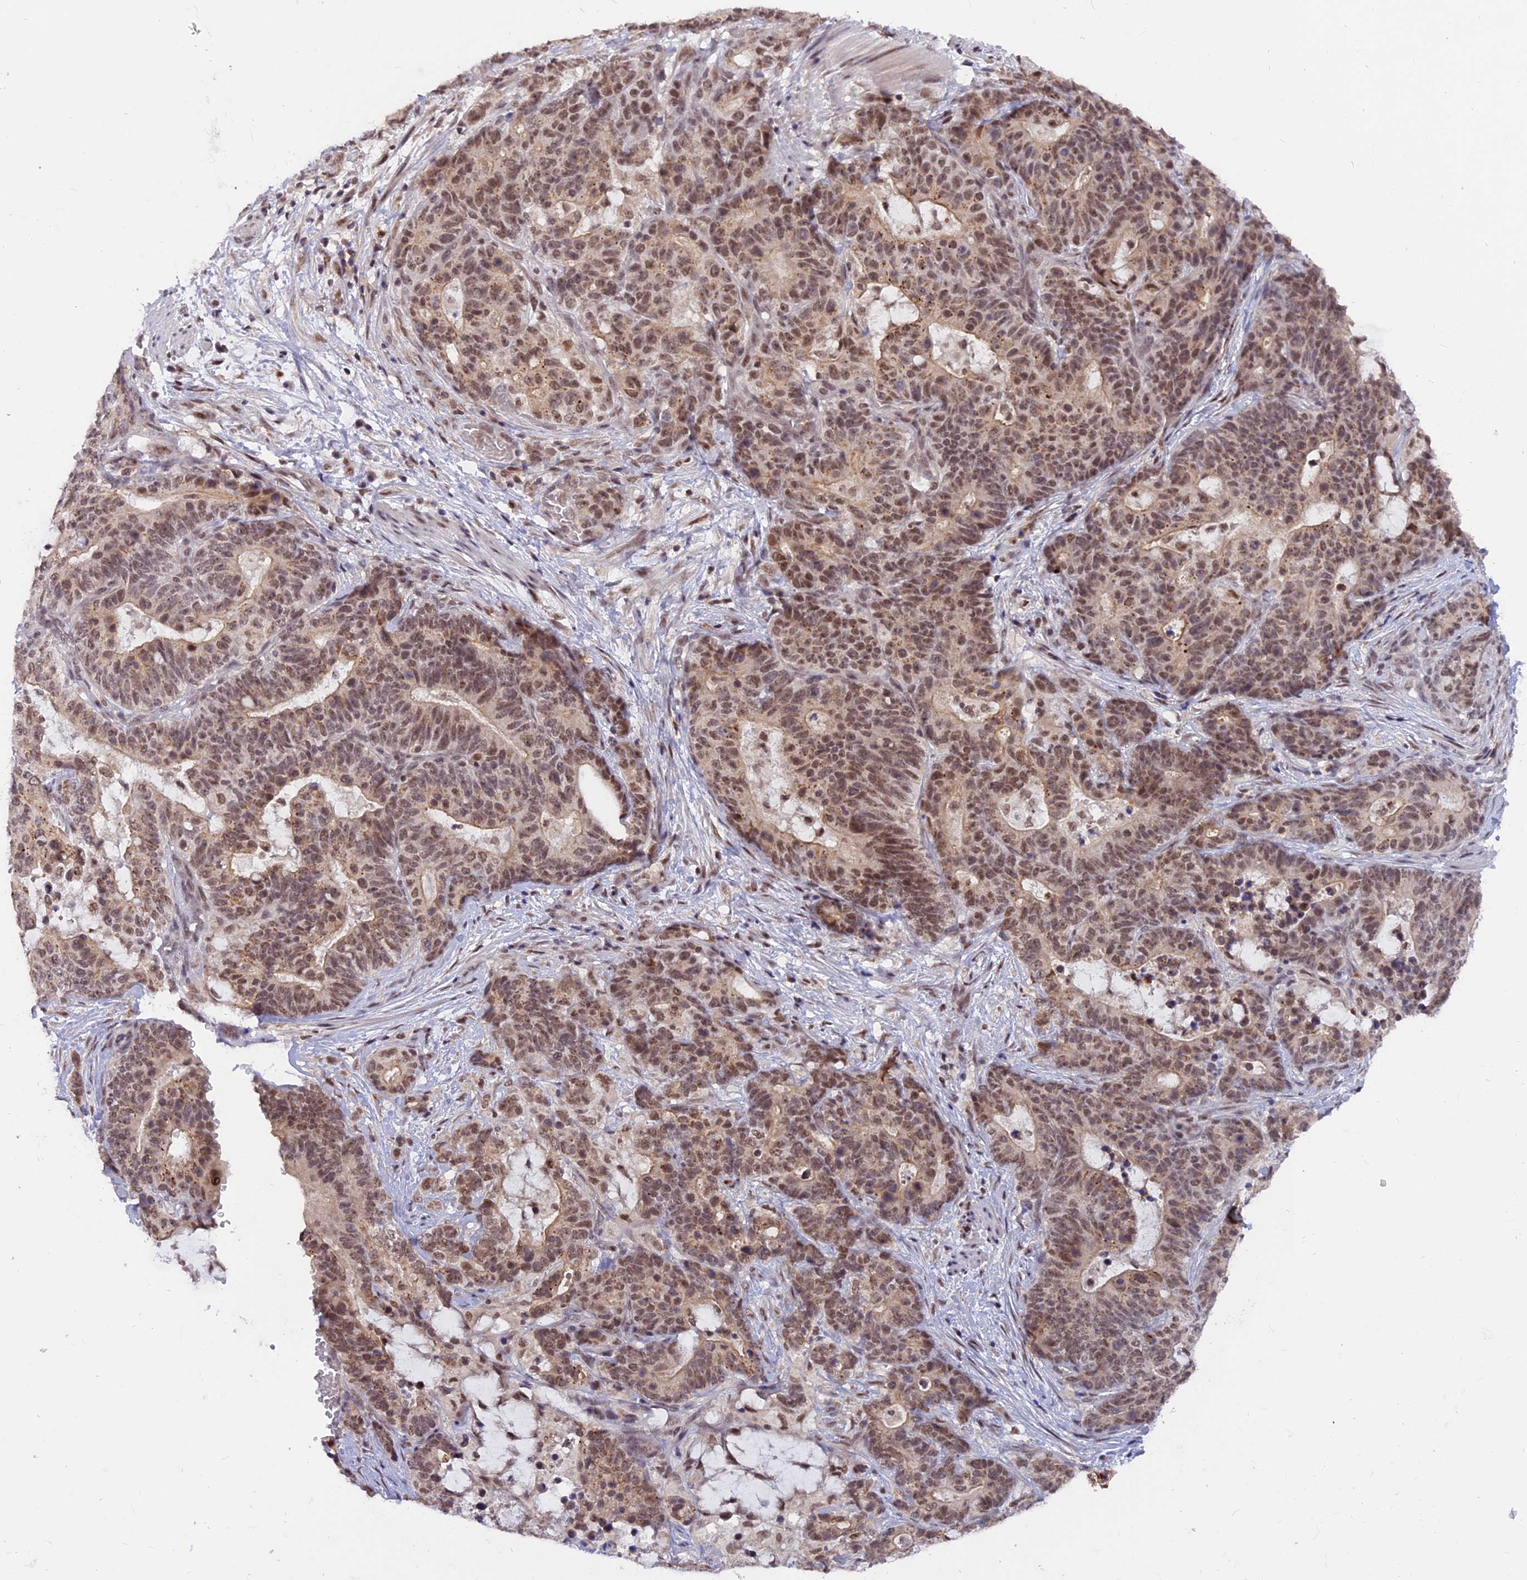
{"staining": {"intensity": "moderate", "quantity": ">75%", "location": "nuclear"}, "tissue": "stomach cancer", "cell_type": "Tumor cells", "image_type": "cancer", "snomed": [{"axis": "morphology", "description": "Normal tissue, NOS"}, {"axis": "morphology", "description": "Adenocarcinoma, NOS"}, {"axis": "topography", "description": "Stomach"}], "caption": "About >75% of tumor cells in adenocarcinoma (stomach) reveal moderate nuclear protein staining as visualized by brown immunohistochemical staining.", "gene": "TADA3", "patient": {"sex": "female", "age": 64}}